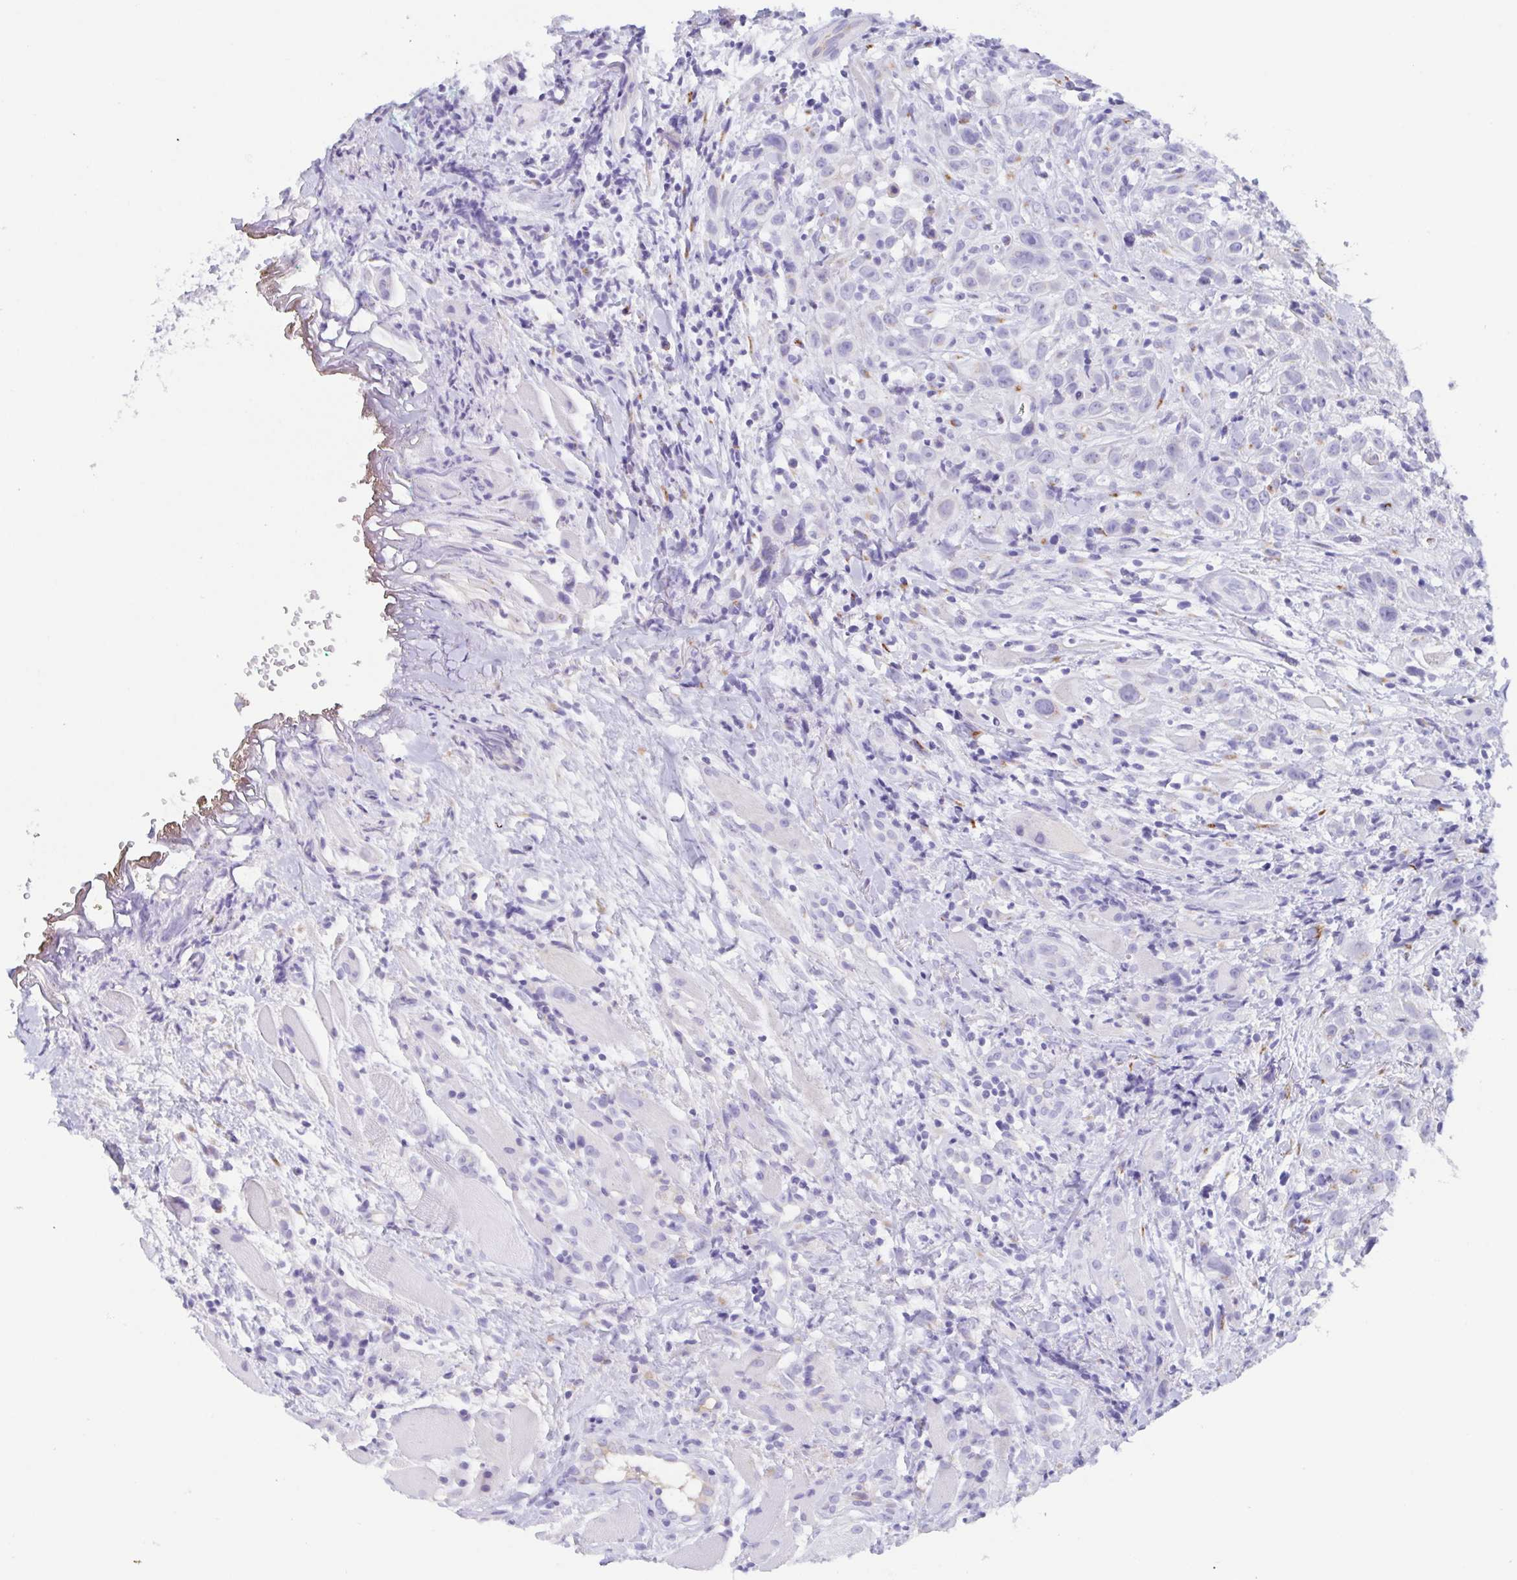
{"staining": {"intensity": "negative", "quantity": "none", "location": "none"}, "tissue": "head and neck cancer", "cell_type": "Tumor cells", "image_type": "cancer", "snomed": [{"axis": "morphology", "description": "Squamous cell carcinoma, NOS"}, {"axis": "topography", "description": "Head-Neck"}], "caption": "High power microscopy histopathology image of an immunohistochemistry image of head and neck cancer (squamous cell carcinoma), revealing no significant staining in tumor cells.", "gene": "LDLRAD1", "patient": {"sex": "female", "age": 95}}